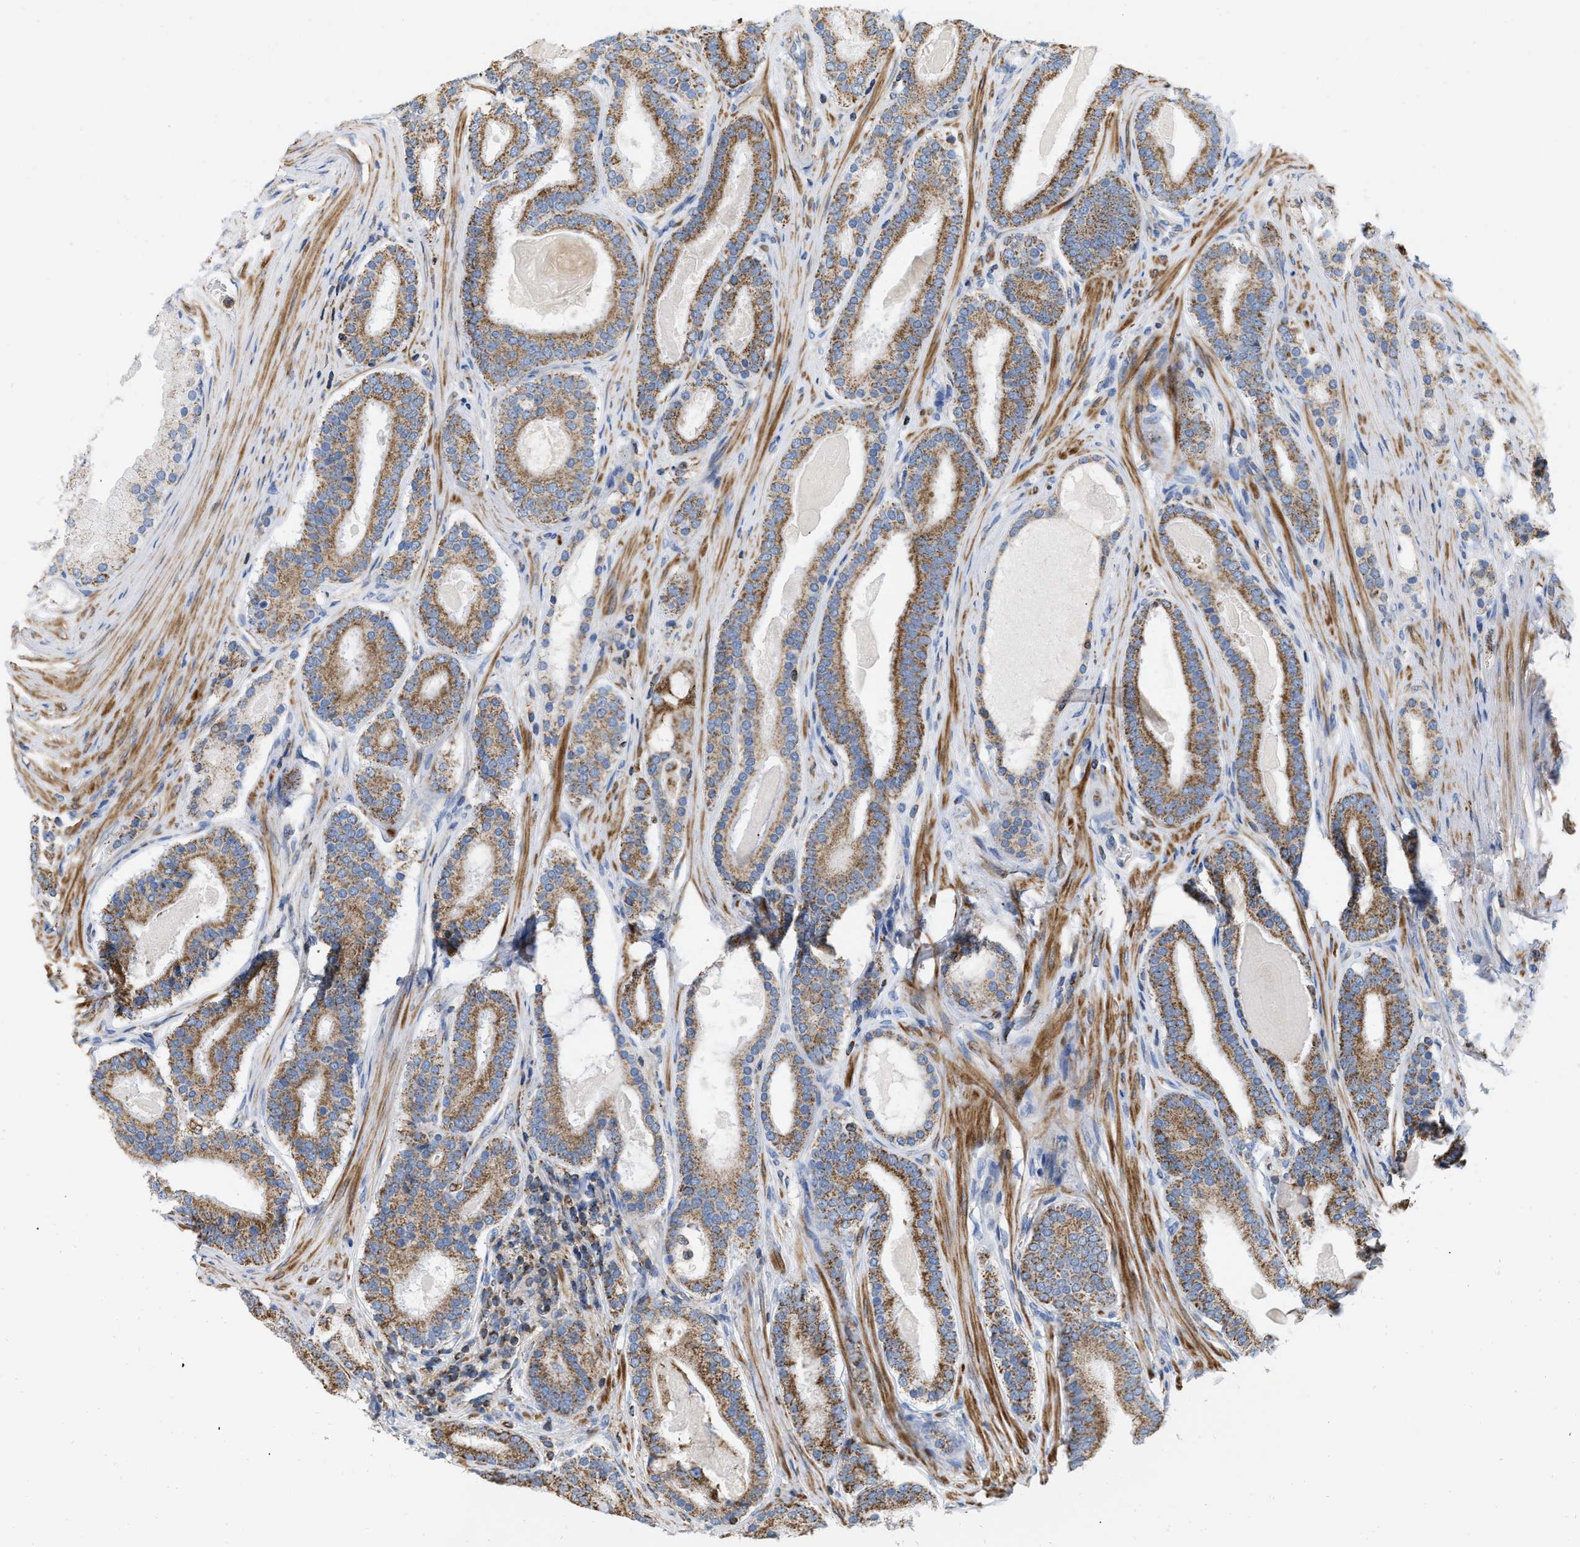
{"staining": {"intensity": "strong", "quantity": ">75%", "location": "cytoplasmic/membranous"}, "tissue": "prostate cancer", "cell_type": "Tumor cells", "image_type": "cancer", "snomed": [{"axis": "morphology", "description": "Adenocarcinoma, High grade"}, {"axis": "topography", "description": "Prostate"}], "caption": "IHC of human prostate high-grade adenocarcinoma reveals high levels of strong cytoplasmic/membranous positivity in about >75% of tumor cells.", "gene": "GRB10", "patient": {"sex": "male", "age": 60}}